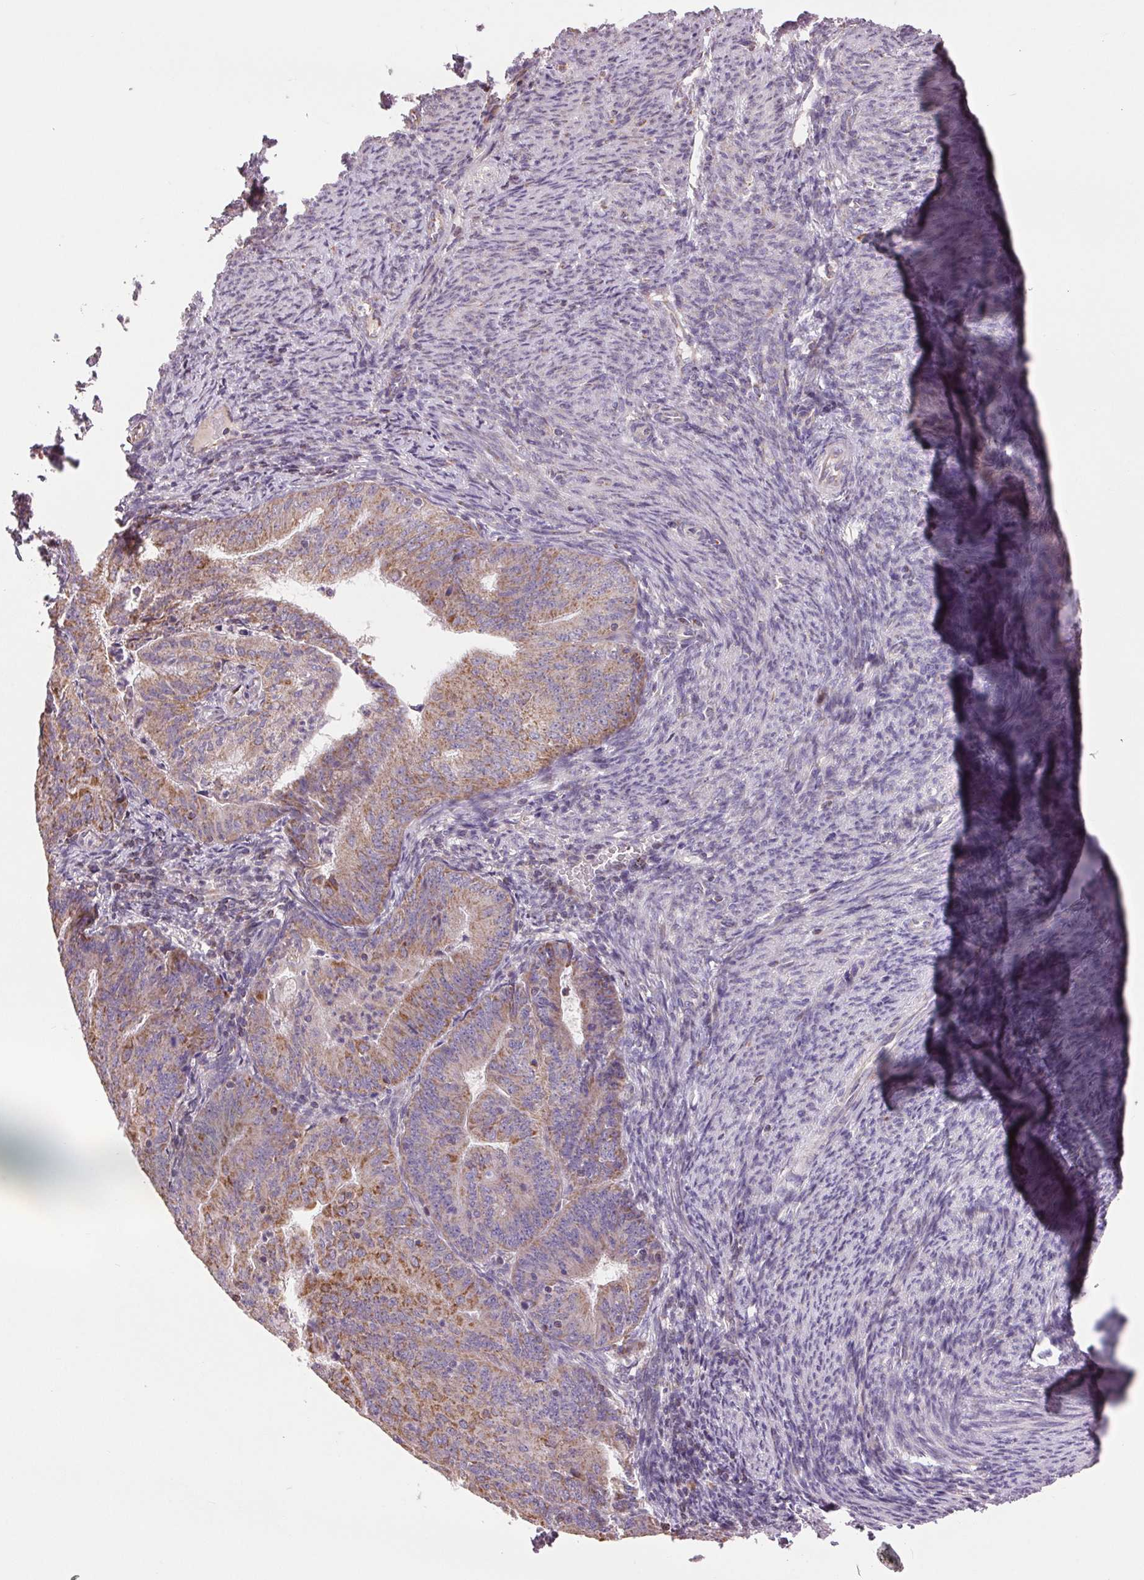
{"staining": {"intensity": "moderate", "quantity": "25%-75%", "location": "cytoplasmic/membranous"}, "tissue": "endometrial cancer", "cell_type": "Tumor cells", "image_type": "cancer", "snomed": [{"axis": "morphology", "description": "Adenocarcinoma, NOS"}, {"axis": "topography", "description": "Endometrium"}], "caption": "Endometrial cancer stained with immunohistochemistry (IHC) reveals moderate cytoplasmic/membranous expression in approximately 25%-75% of tumor cells.", "gene": "DGUOK", "patient": {"sex": "female", "age": 57}}